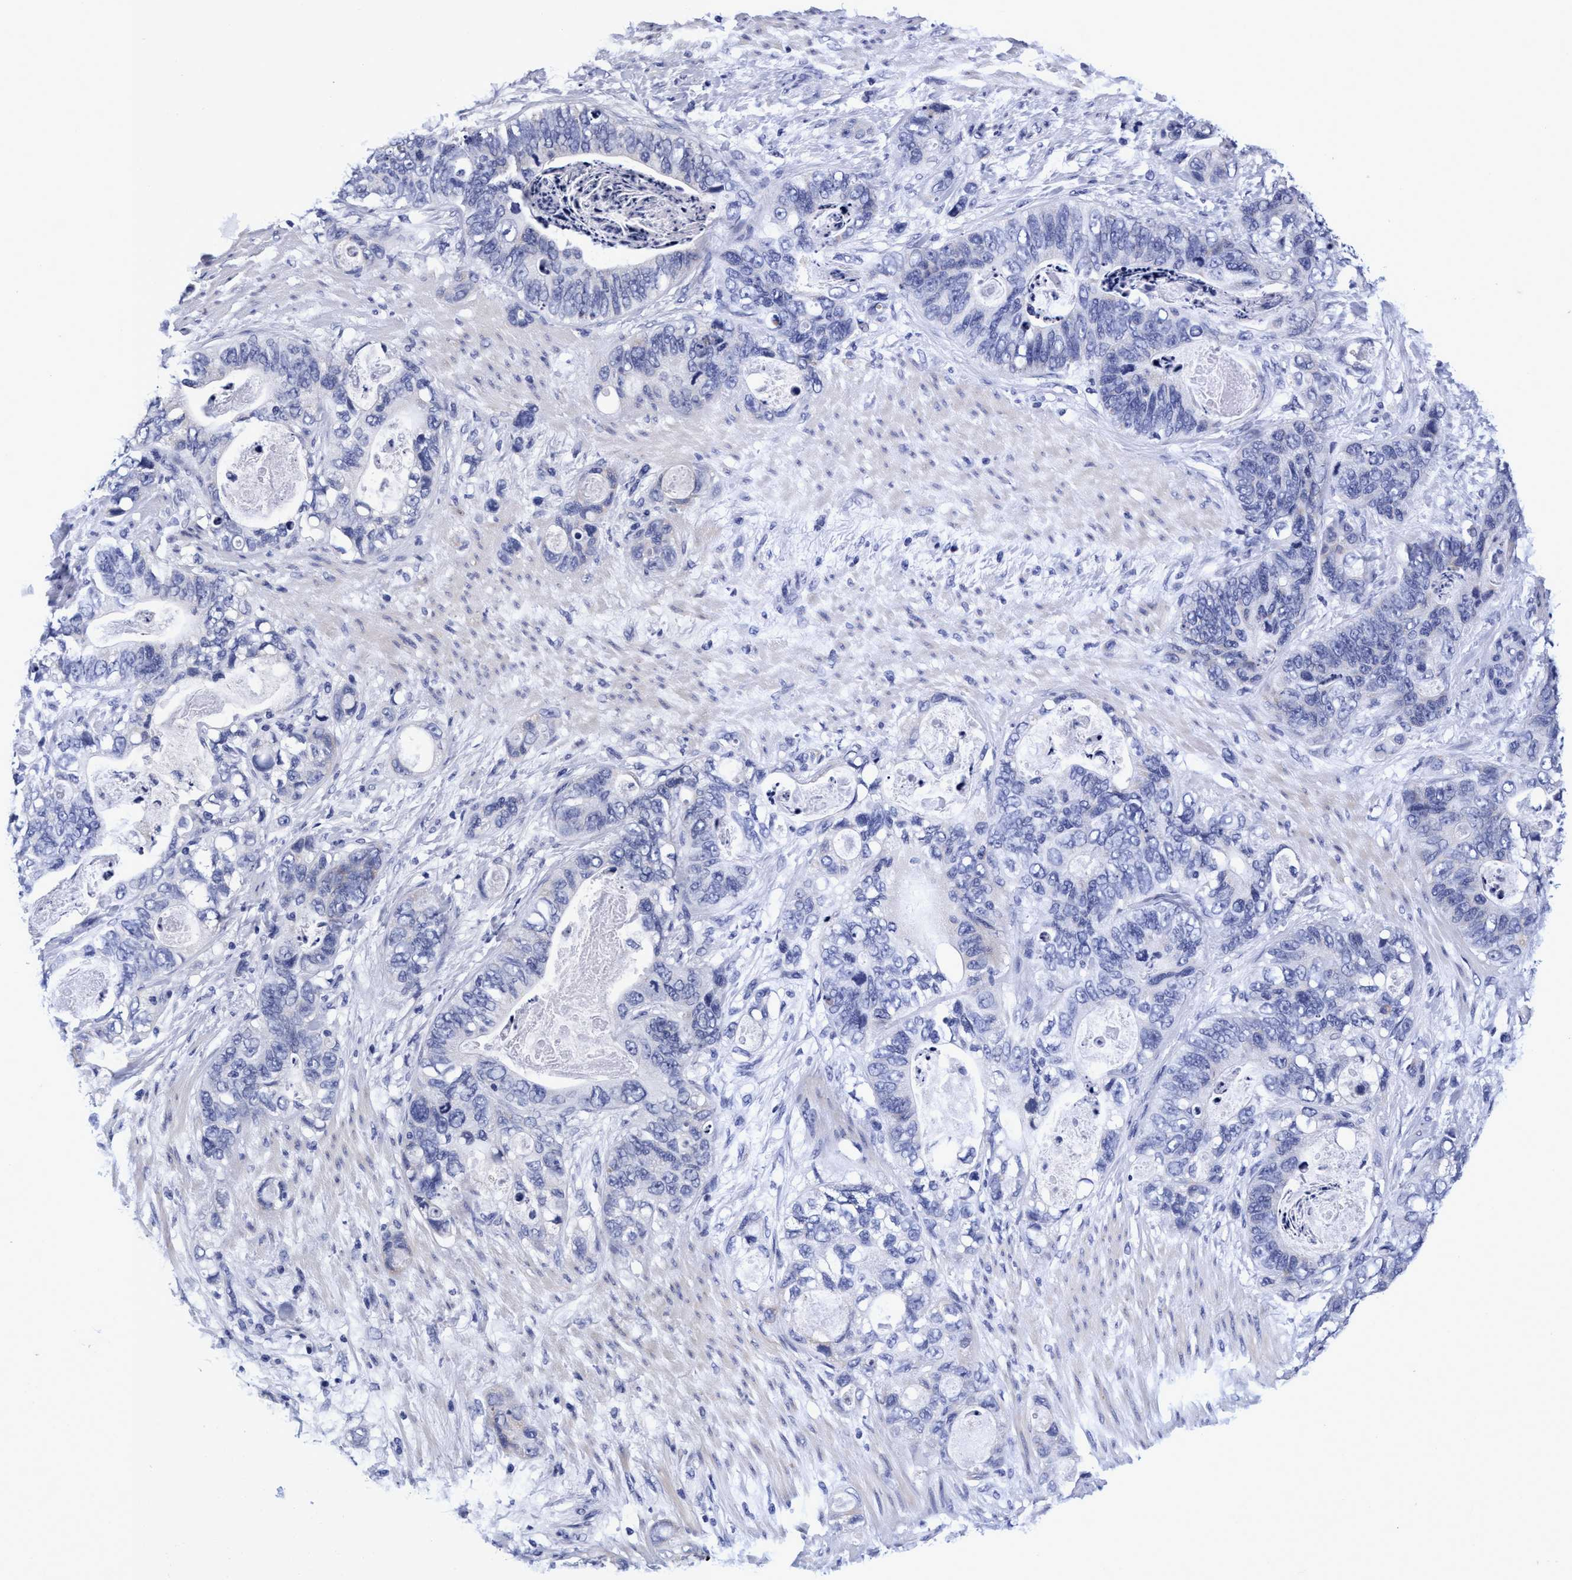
{"staining": {"intensity": "negative", "quantity": "none", "location": "none"}, "tissue": "stomach cancer", "cell_type": "Tumor cells", "image_type": "cancer", "snomed": [{"axis": "morphology", "description": "Normal tissue, NOS"}, {"axis": "morphology", "description": "Adenocarcinoma, NOS"}, {"axis": "topography", "description": "Stomach"}], "caption": "The IHC histopathology image has no significant staining in tumor cells of stomach adenocarcinoma tissue. (Stains: DAB IHC with hematoxylin counter stain, Microscopy: brightfield microscopy at high magnification).", "gene": "PLPPR1", "patient": {"sex": "female", "age": 89}}